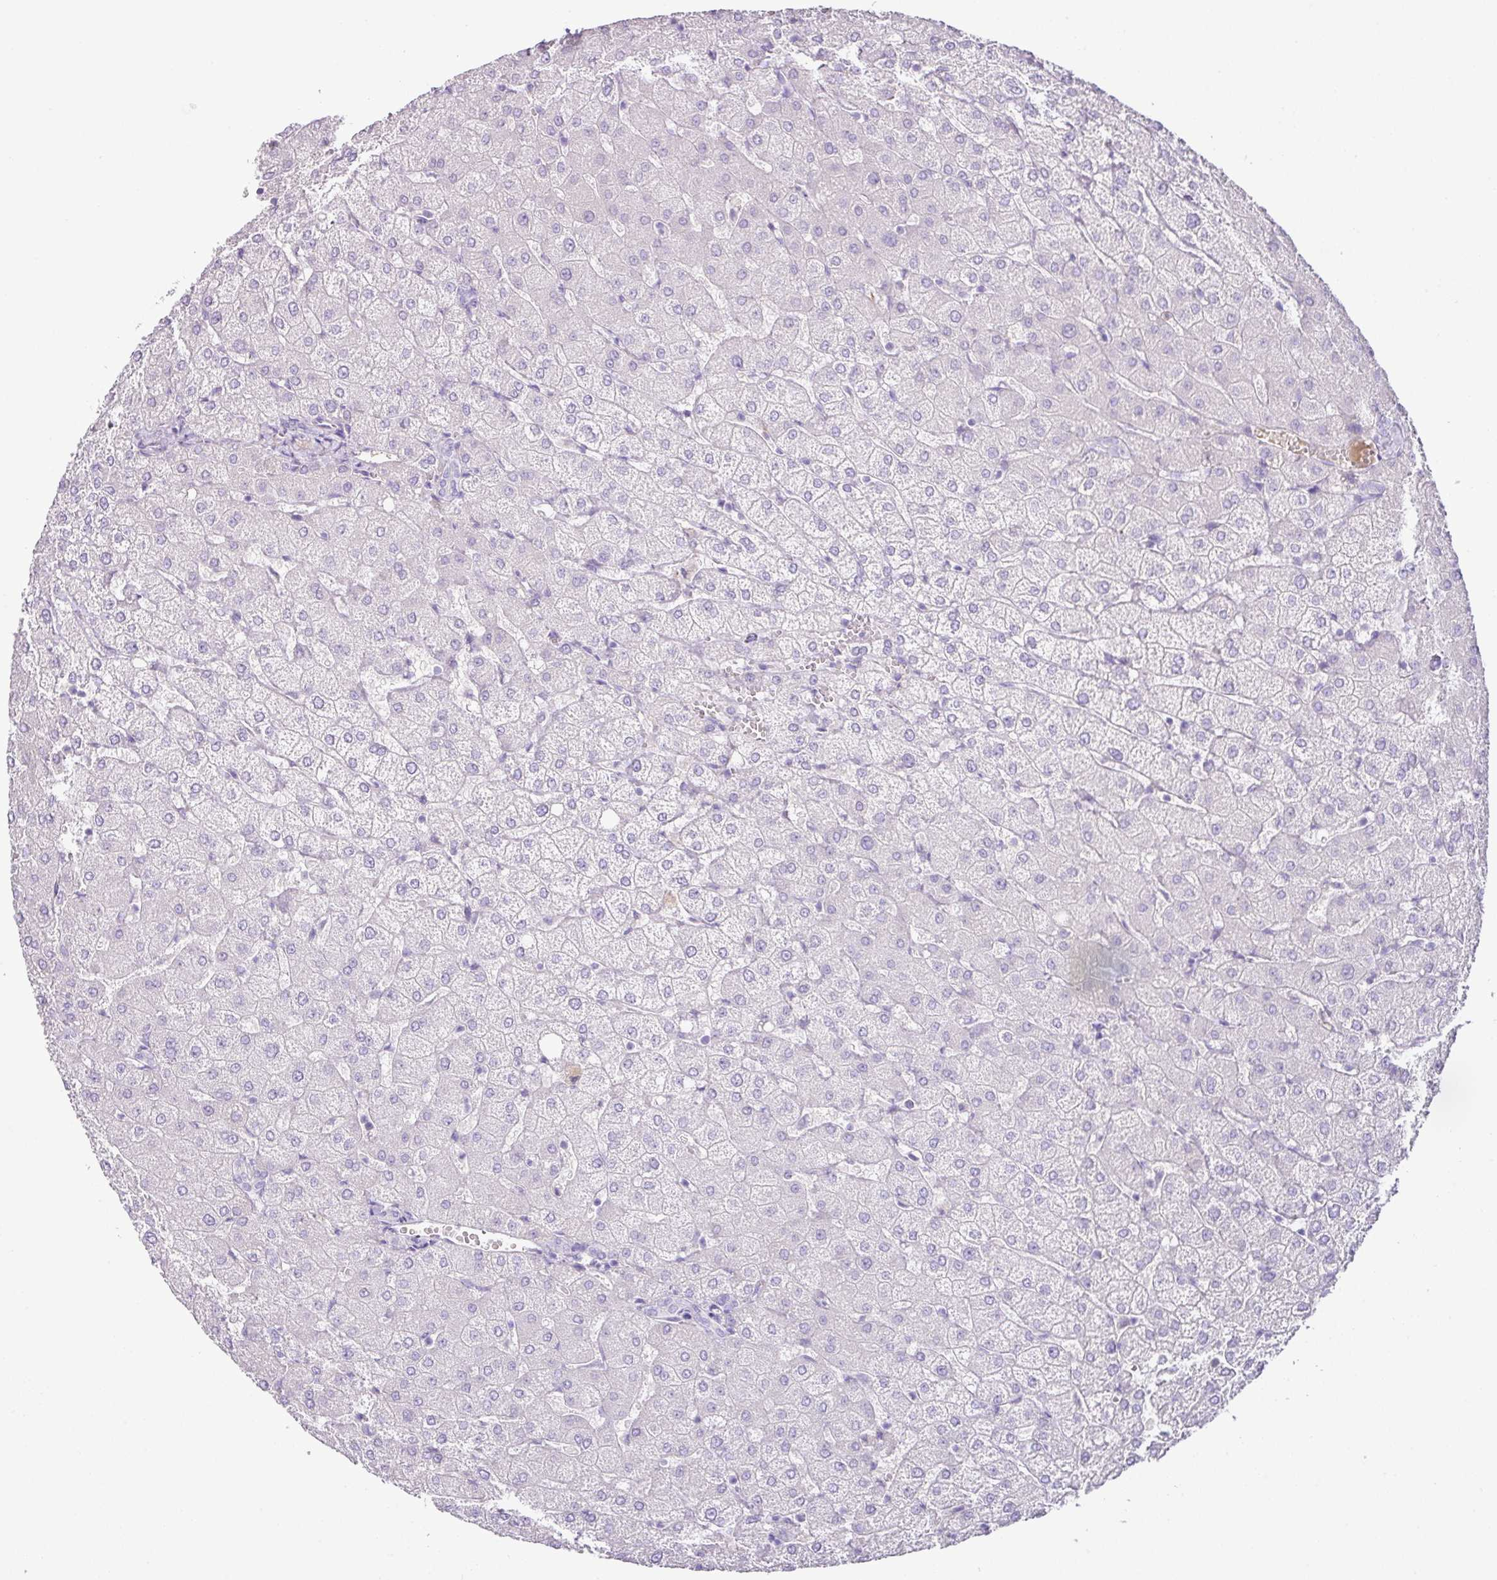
{"staining": {"intensity": "negative", "quantity": "none", "location": "none"}, "tissue": "liver", "cell_type": "Cholangiocytes", "image_type": "normal", "snomed": [{"axis": "morphology", "description": "Normal tissue, NOS"}, {"axis": "topography", "description": "Liver"}], "caption": "Immunohistochemistry (IHC) micrograph of unremarkable liver: liver stained with DAB (3,3'-diaminobenzidine) reveals no significant protein positivity in cholangiocytes. (Brightfield microscopy of DAB immunohistochemistry (IHC) at high magnification).", "gene": "TARM1", "patient": {"sex": "female", "age": 54}}